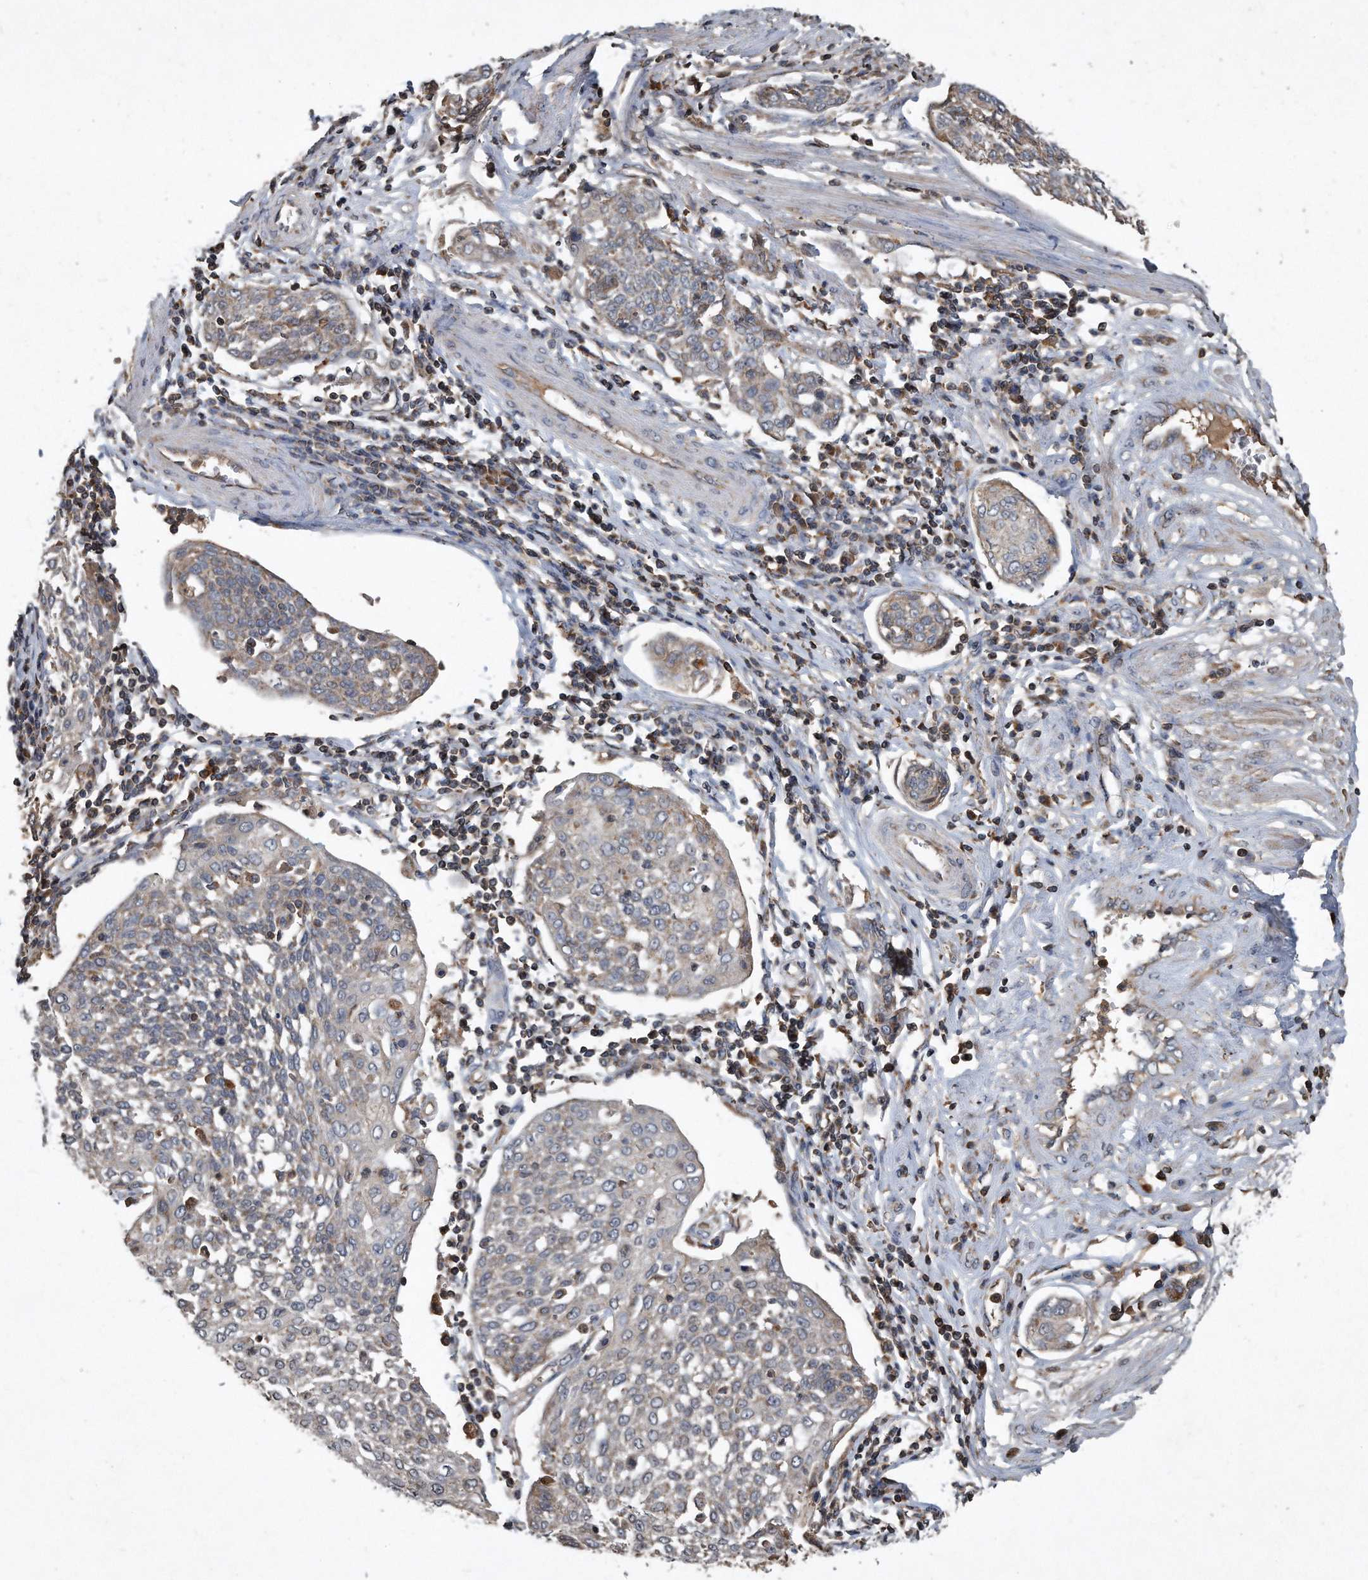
{"staining": {"intensity": "negative", "quantity": "none", "location": "none"}, "tissue": "cervical cancer", "cell_type": "Tumor cells", "image_type": "cancer", "snomed": [{"axis": "morphology", "description": "Squamous cell carcinoma, NOS"}, {"axis": "topography", "description": "Cervix"}], "caption": "IHC micrograph of neoplastic tissue: cervical cancer (squamous cell carcinoma) stained with DAB shows no significant protein staining in tumor cells.", "gene": "SDHA", "patient": {"sex": "female", "age": 34}}